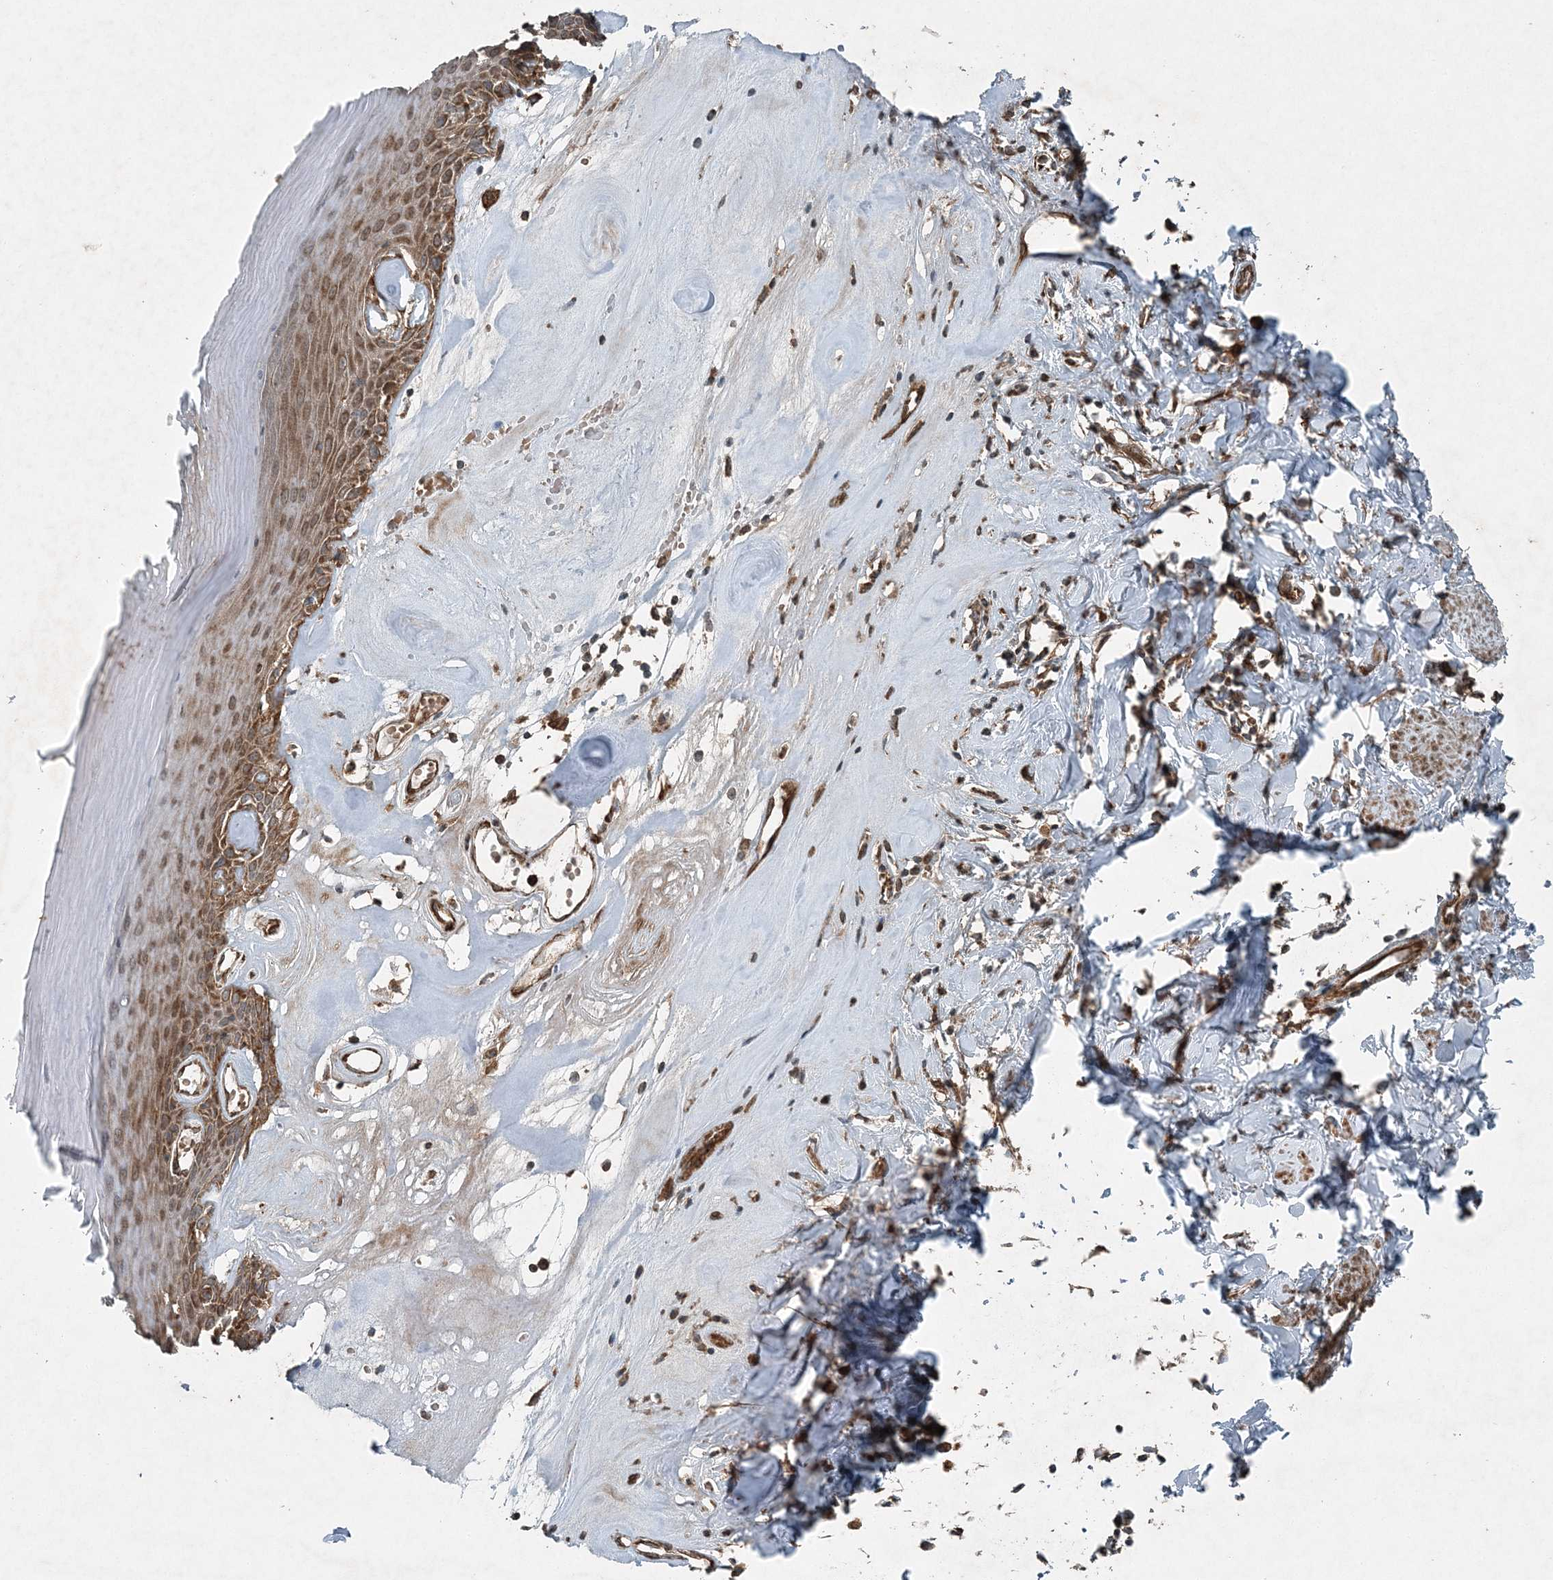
{"staining": {"intensity": "strong", "quantity": ">75%", "location": "cytoplasmic/membranous"}, "tissue": "skin", "cell_type": "Epidermal cells", "image_type": "normal", "snomed": [{"axis": "morphology", "description": "Normal tissue, NOS"}, {"axis": "morphology", "description": "Inflammation, NOS"}, {"axis": "topography", "description": "Vulva"}], "caption": "Immunohistochemical staining of unremarkable human skin reveals >75% levels of strong cytoplasmic/membranous protein staining in about >75% of epidermal cells. Nuclei are stained in blue.", "gene": "COPS7B", "patient": {"sex": "female", "age": 84}}